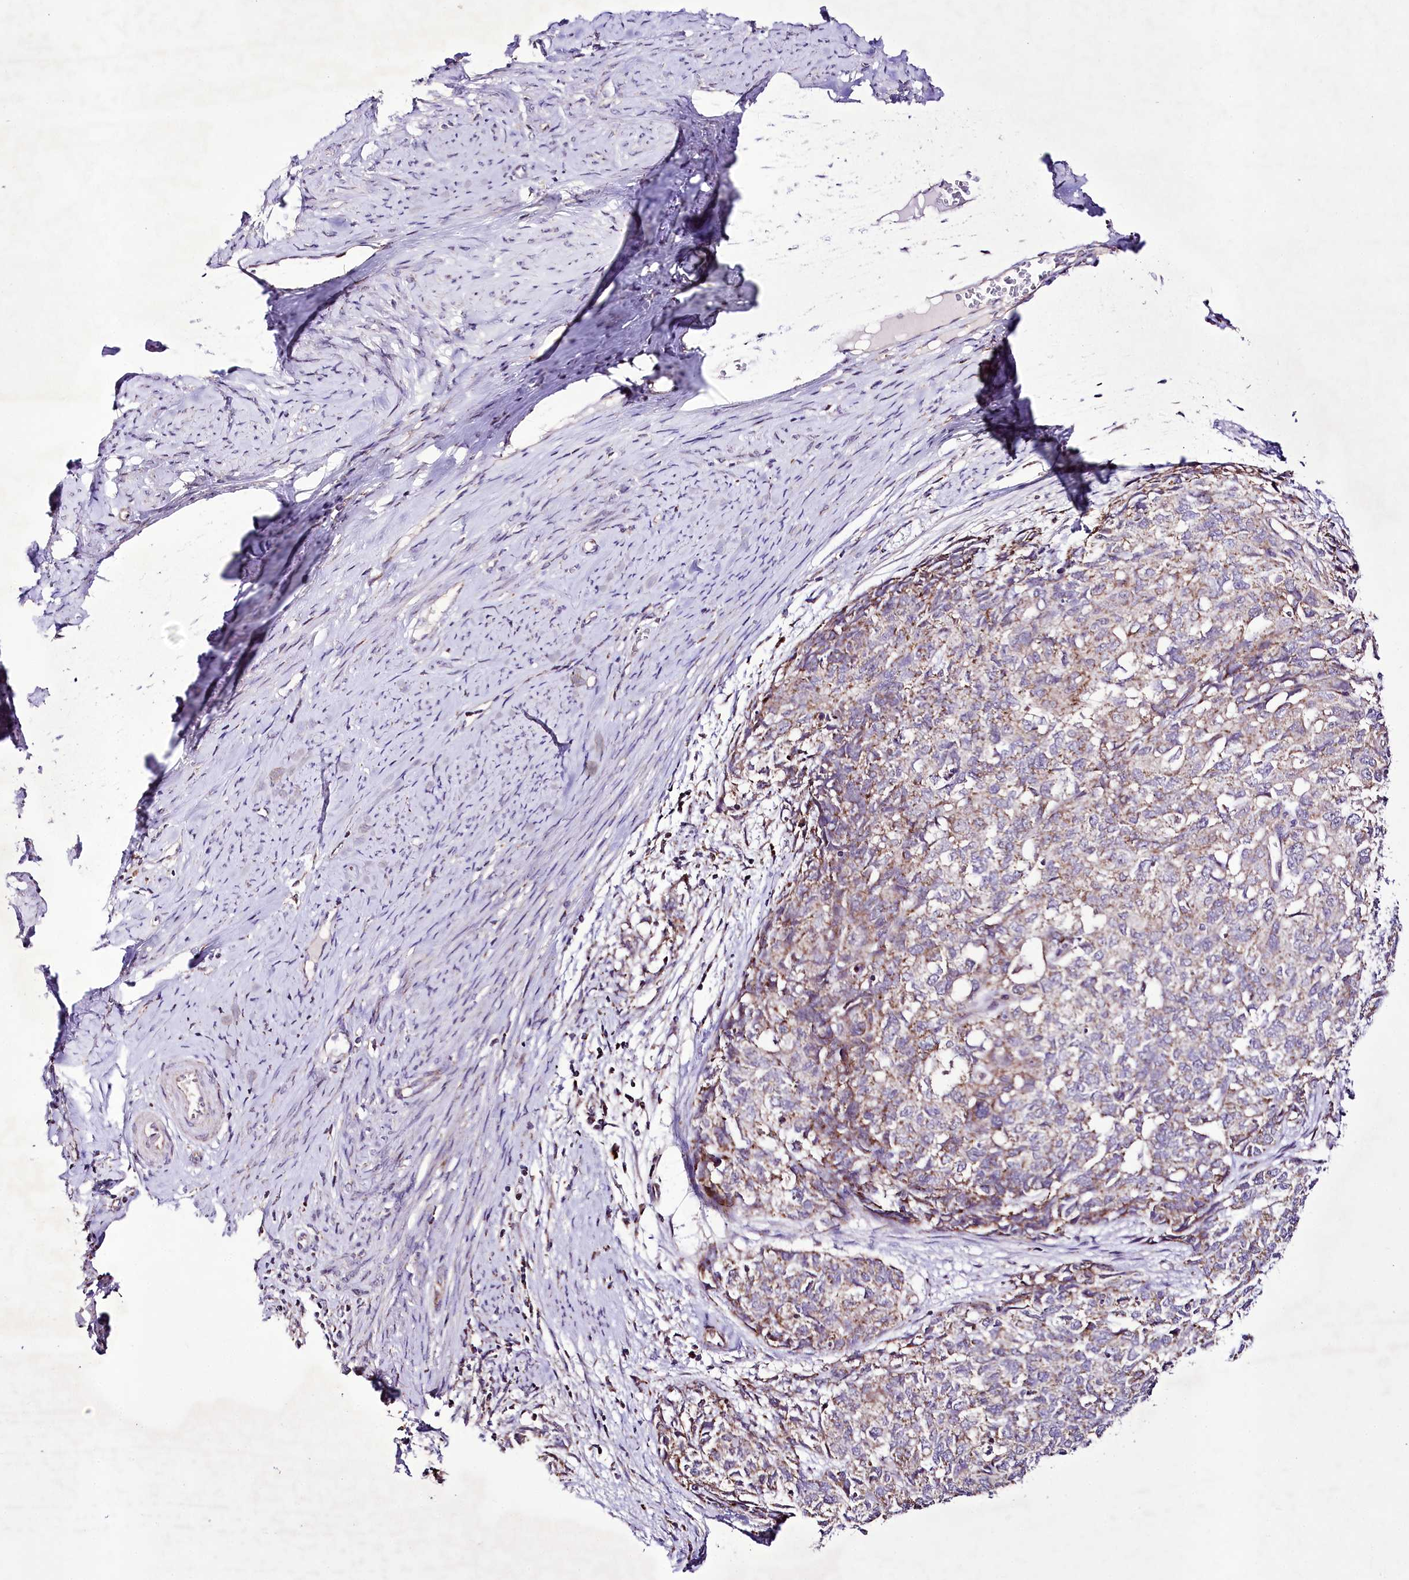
{"staining": {"intensity": "weak", "quantity": ">75%", "location": "cytoplasmic/membranous"}, "tissue": "cervical cancer", "cell_type": "Tumor cells", "image_type": "cancer", "snomed": [{"axis": "morphology", "description": "Squamous cell carcinoma, NOS"}, {"axis": "topography", "description": "Cervix"}], "caption": "A brown stain highlights weak cytoplasmic/membranous staining of a protein in cervical squamous cell carcinoma tumor cells.", "gene": "ATE1", "patient": {"sex": "female", "age": 63}}